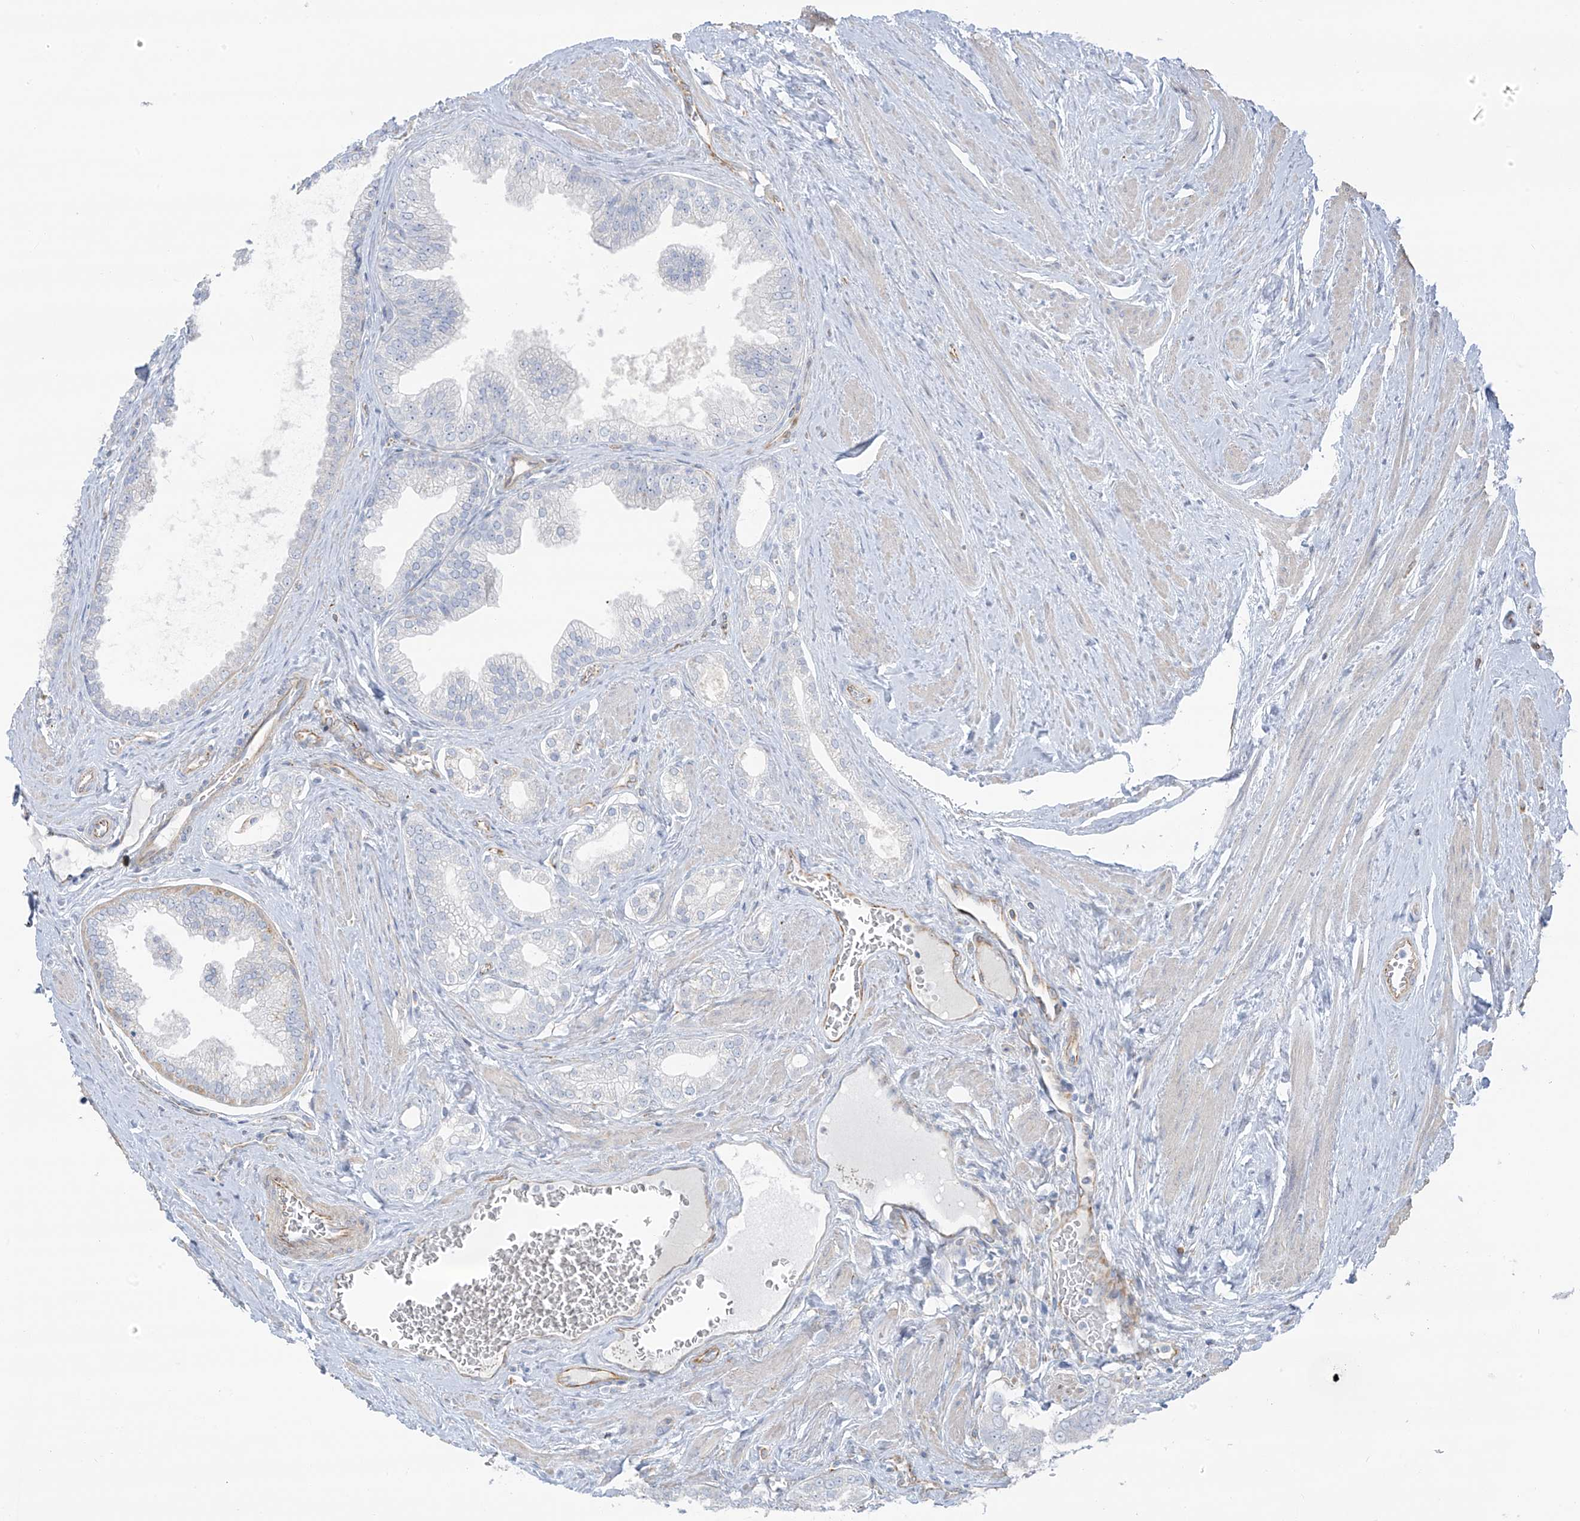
{"staining": {"intensity": "negative", "quantity": "none", "location": "none"}, "tissue": "prostate cancer", "cell_type": "Tumor cells", "image_type": "cancer", "snomed": [{"axis": "morphology", "description": "Adenocarcinoma, Low grade"}, {"axis": "topography", "description": "Prostate"}], "caption": "There is no significant staining in tumor cells of prostate low-grade adenocarcinoma.", "gene": "TAL2", "patient": {"sex": "male", "age": 63}}